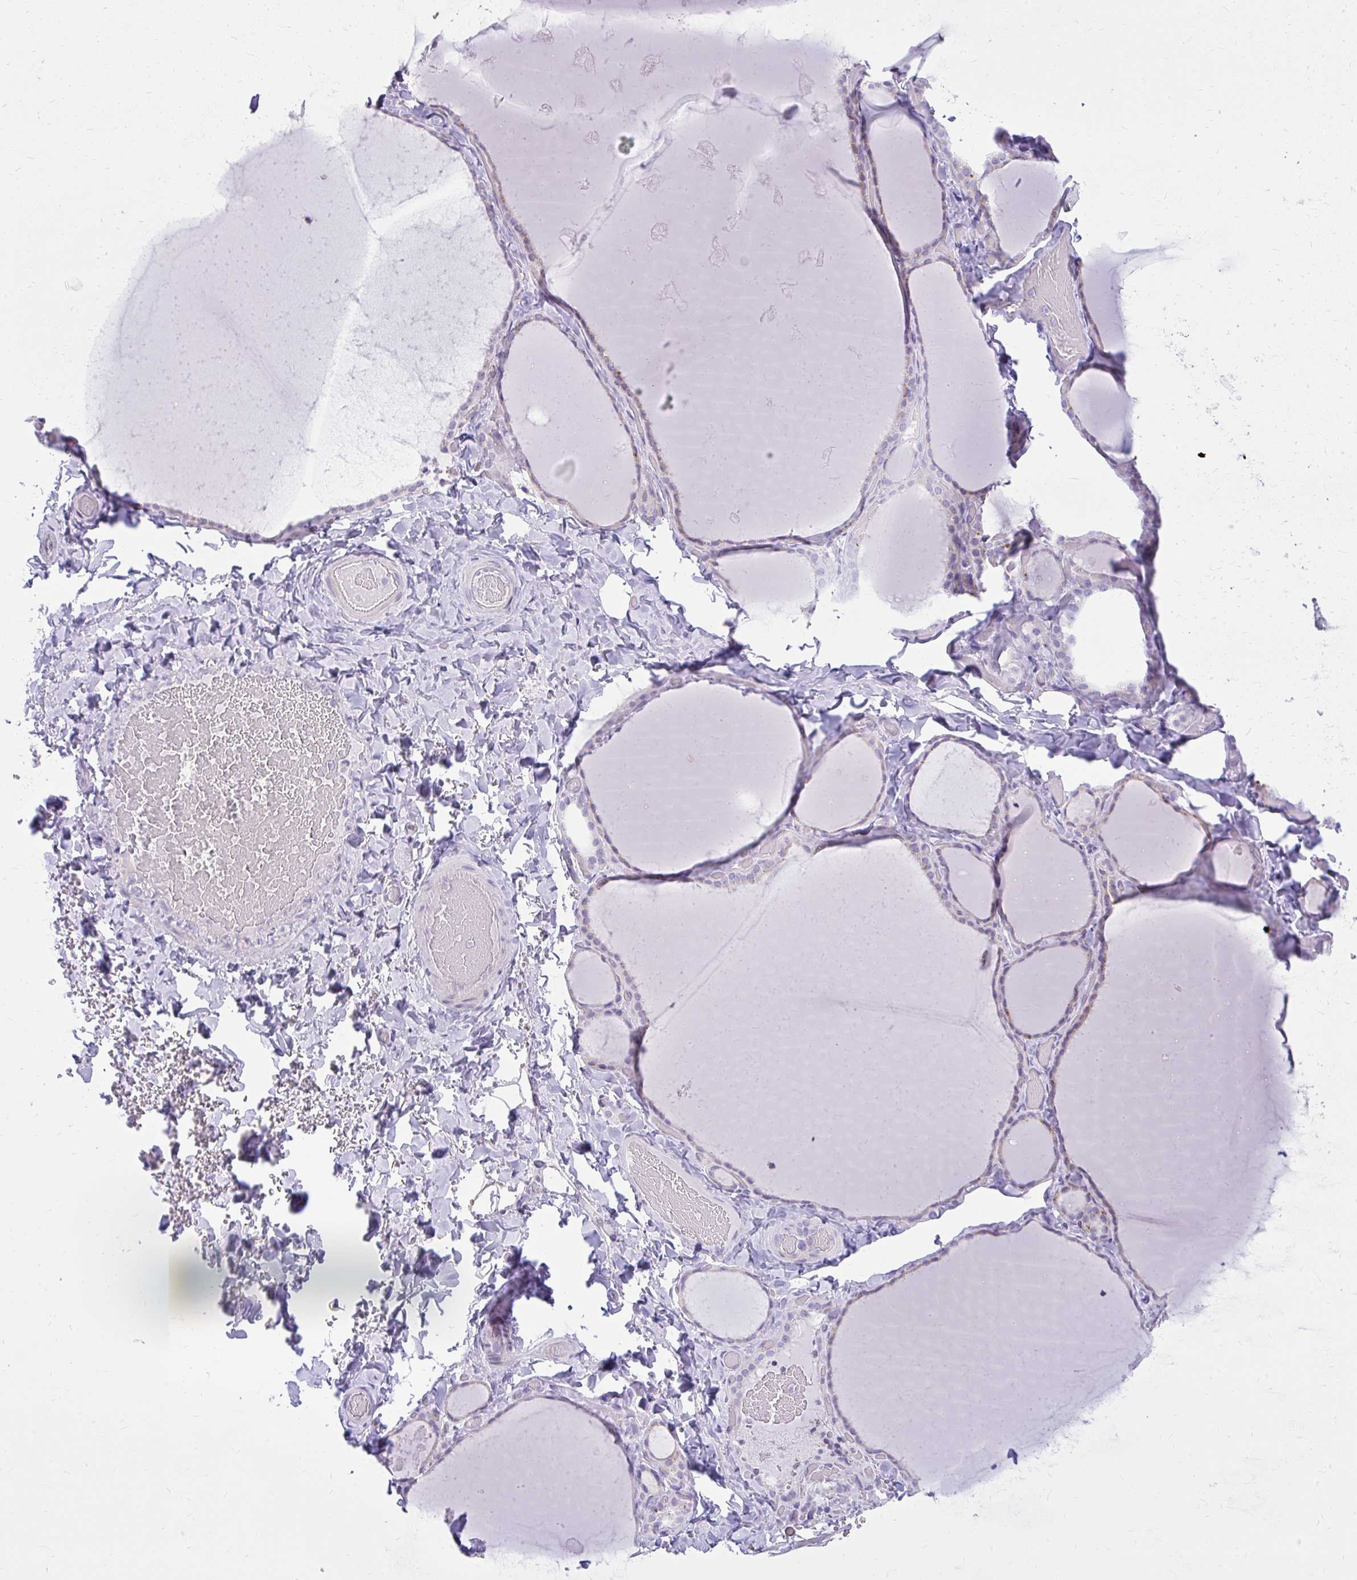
{"staining": {"intensity": "negative", "quantity": "none", "location": "none"}, "tissue": "thyroid gland", "cell_type": "Glandular cells", "image_type": "normal", "snomed": [{"axis": "morphology", "description": "Normal tissue, NOS"}, {"axis": "topography", "description": "Thyroid gland"}], "caption": "Immunohistochemical staining of unremarkable human thyroid gland shows no significant positivity in glandular cells. The staining is performed using DAB brown chromogen with nuclei counter-stained in using hematoxylin.", "gene": "PRAP1", "patient": {"sex": "female", "age": 22}}